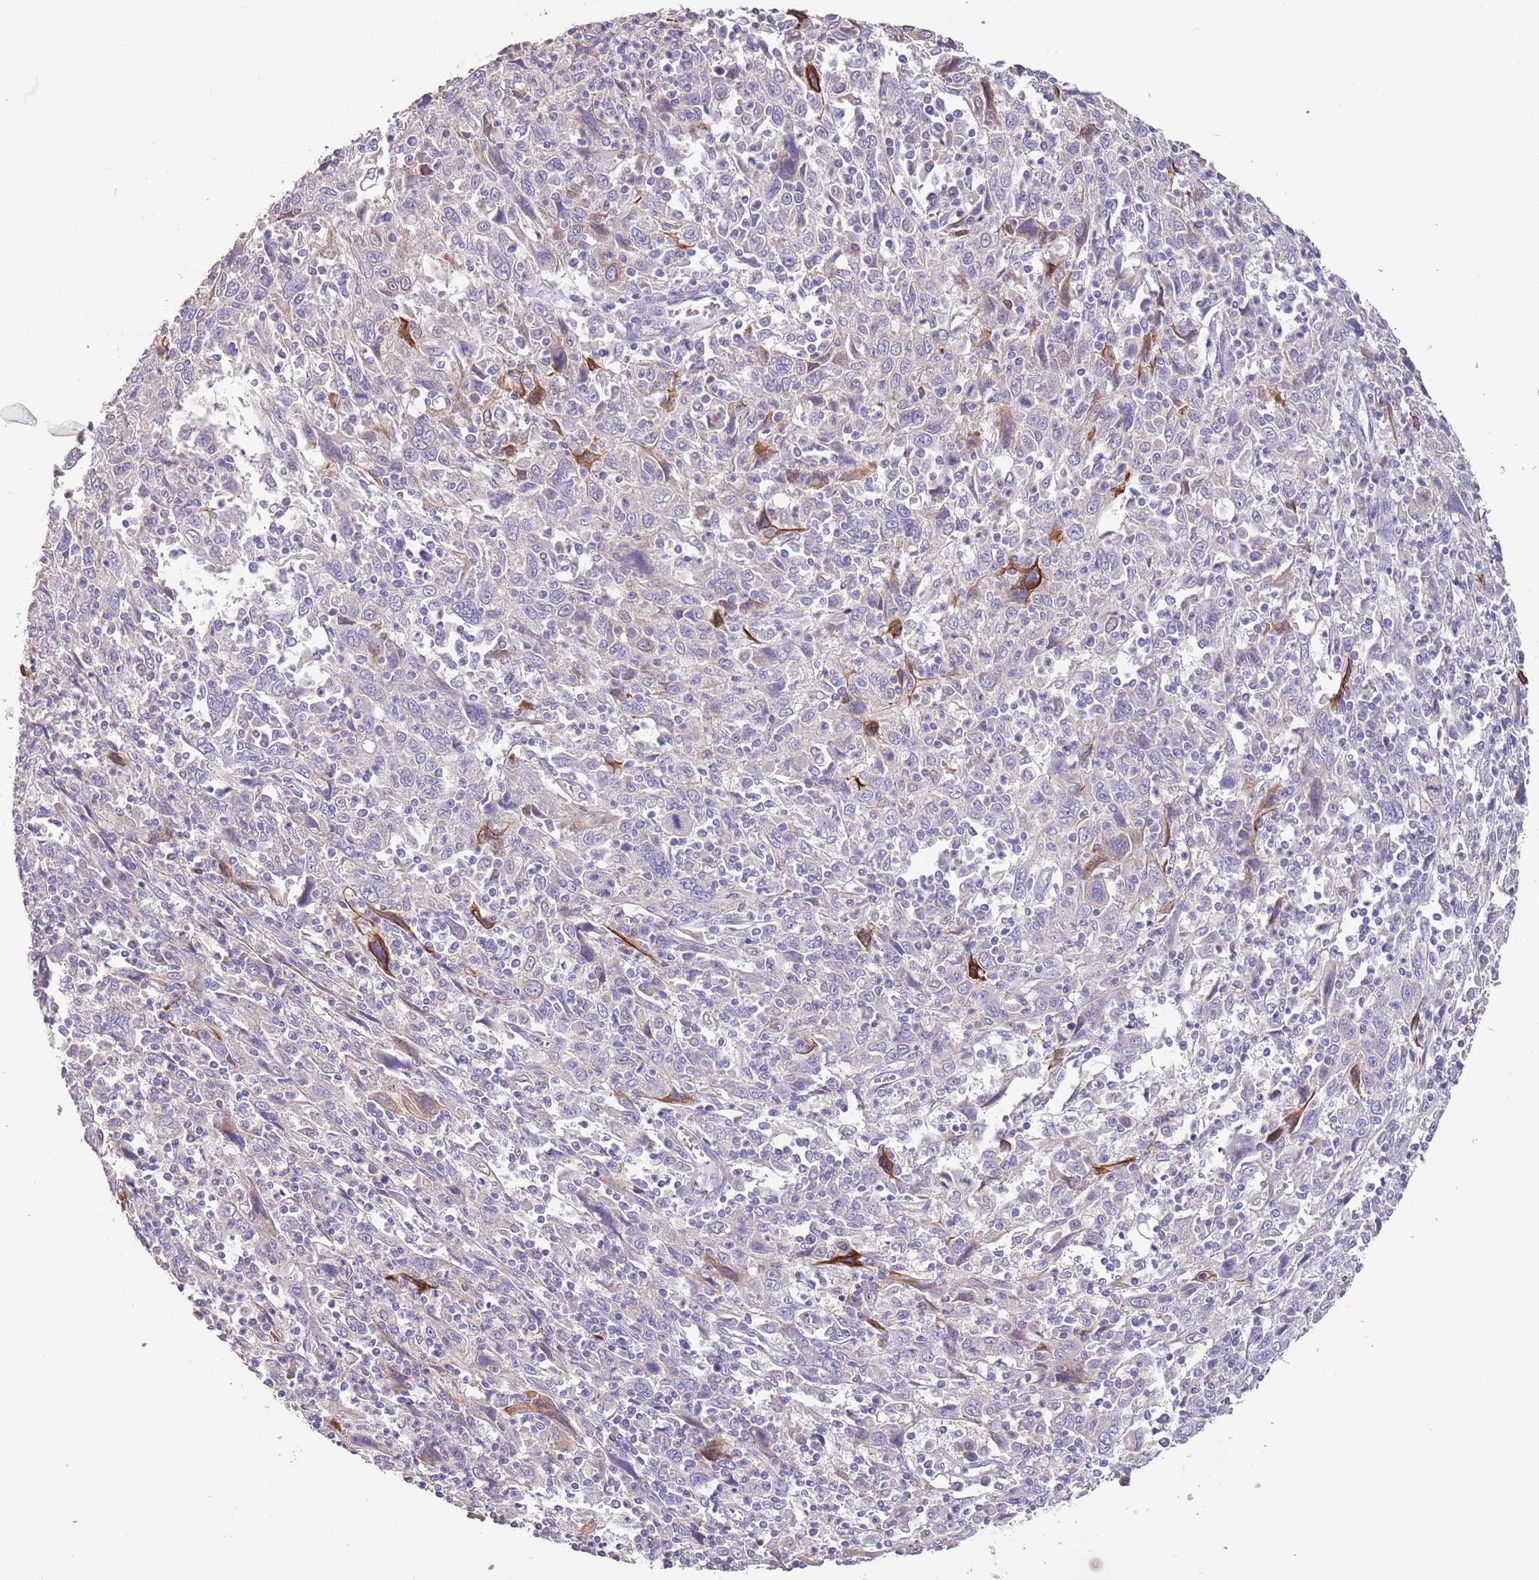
{"staining": {"intensity": "strong", "quantity": "<25%", "location": "cytoplasmic/membranous"}, "tissue": "cervical cancer", "cell_type": "Tumor cells", "image_type": "cancer", "snomed": [{"axis": "morphology", "description": "Squamous cell carcinoma, NOS"}, {"axis": "topography", "description": "Cervix"}], "caption": "IHC photomicrograph of neoplastic tissue: human cervical cancer (squamous cell carcinoma) stained using immunohistochemistry (IHC) shows medium levels of strong protein expression localized specifically in the cytoplasmic/membranous of tumor cells, appearing as a cytoplasmic/membranous brown color.", "gene": "ZNF658", "patient": {"sex": "female", "age": 46}}